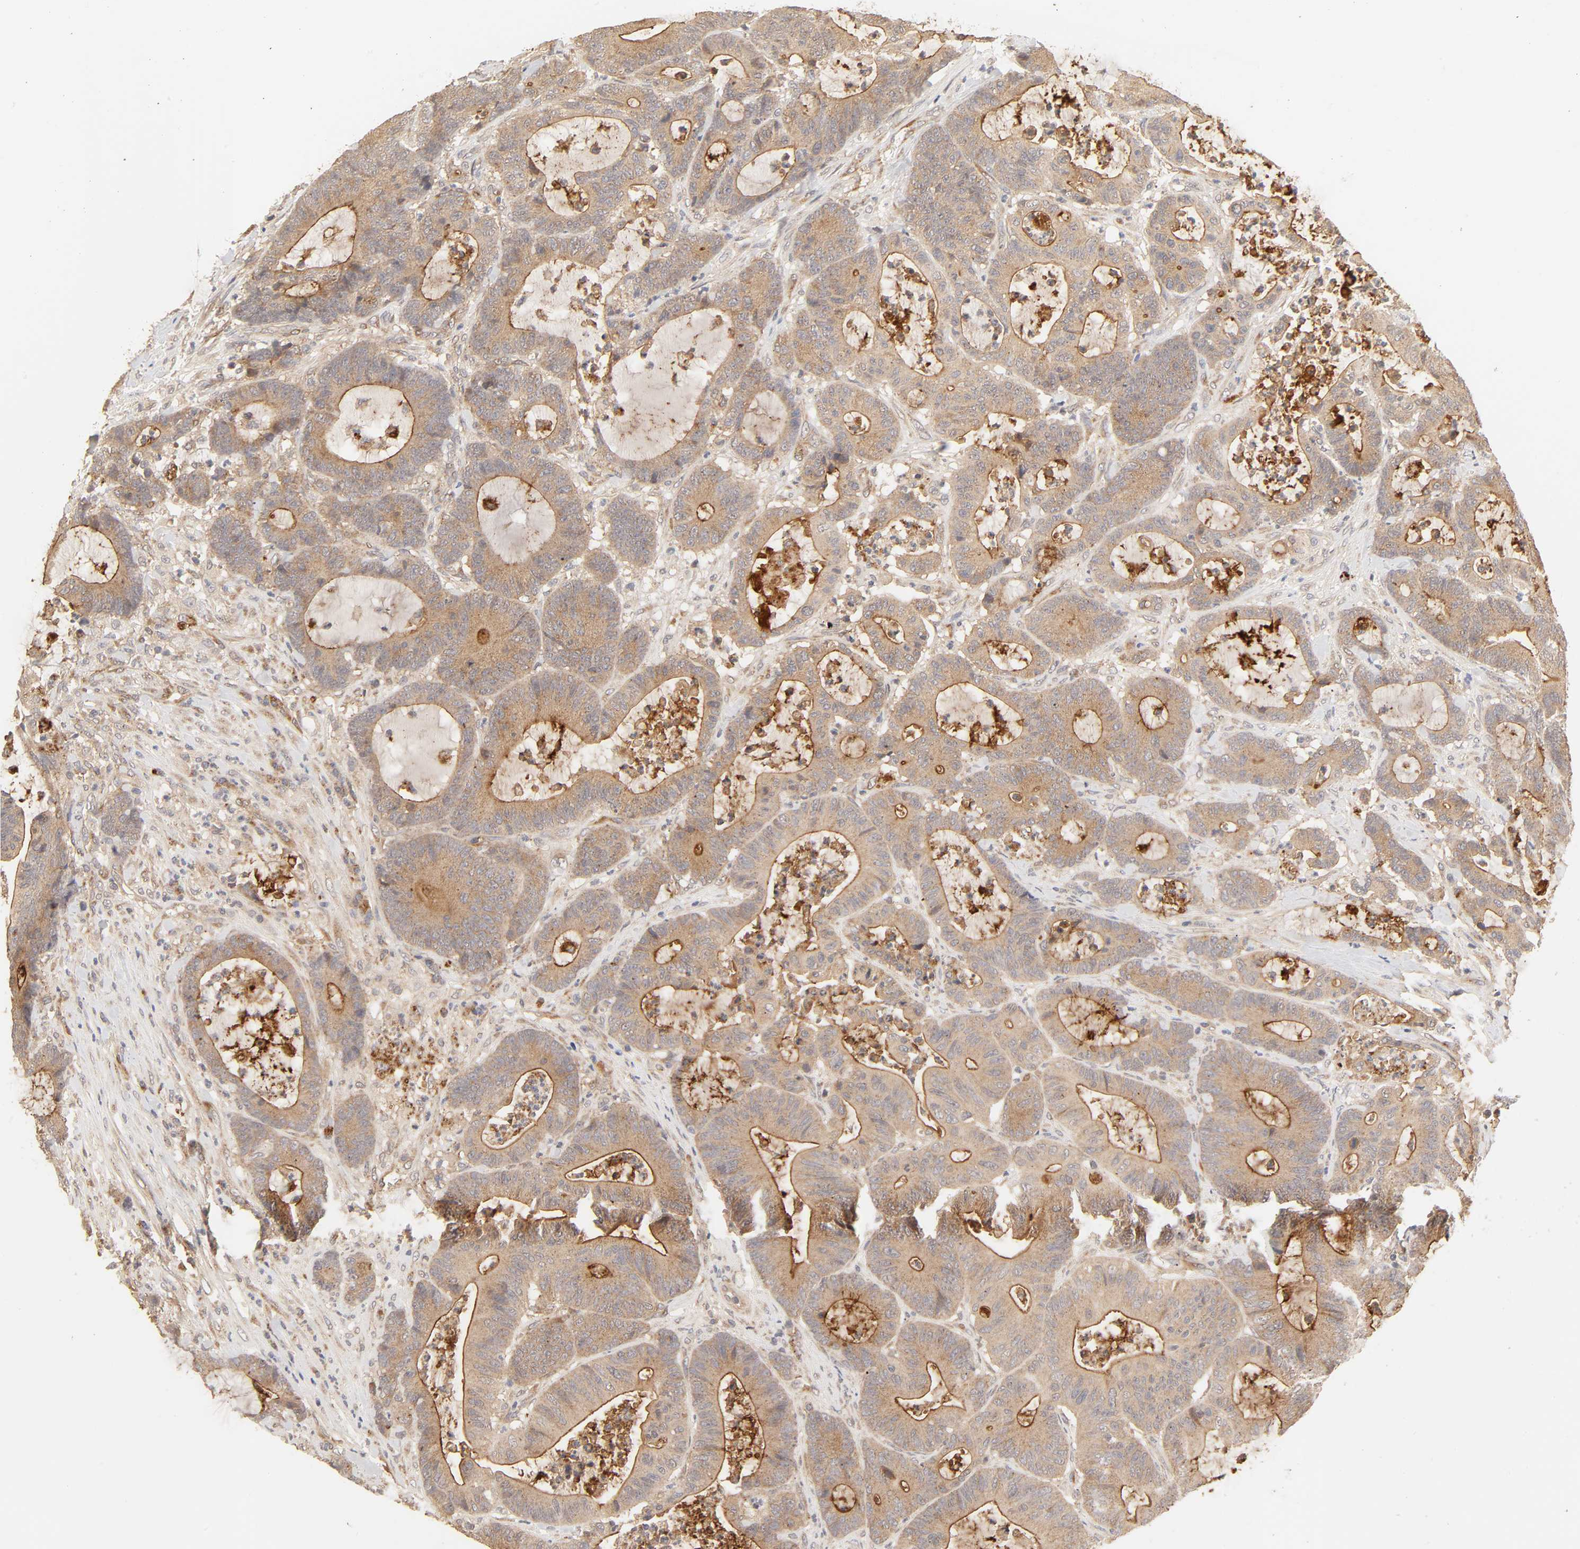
{"staining": {"intensity": "strong", "quantity": ">75%", "location": "cytoplasmic/membranous"}, "tissue": "colorectal cancer", "cell_type": "Tumor cells", "image_type": "cancer", "snomed": [{"axis": "morphology", "description": "Adenocarcinoma, NOS"}, {"axis": "topography", "description": "Colon"}], "caption": "Colorectal cancer stained for a protein (brown) shows strong cytoplasmic/membranous positive expression in about >75% of tumor cells.", "gene": "EPS8", "patient": {"sex": "female", "age": 84}}